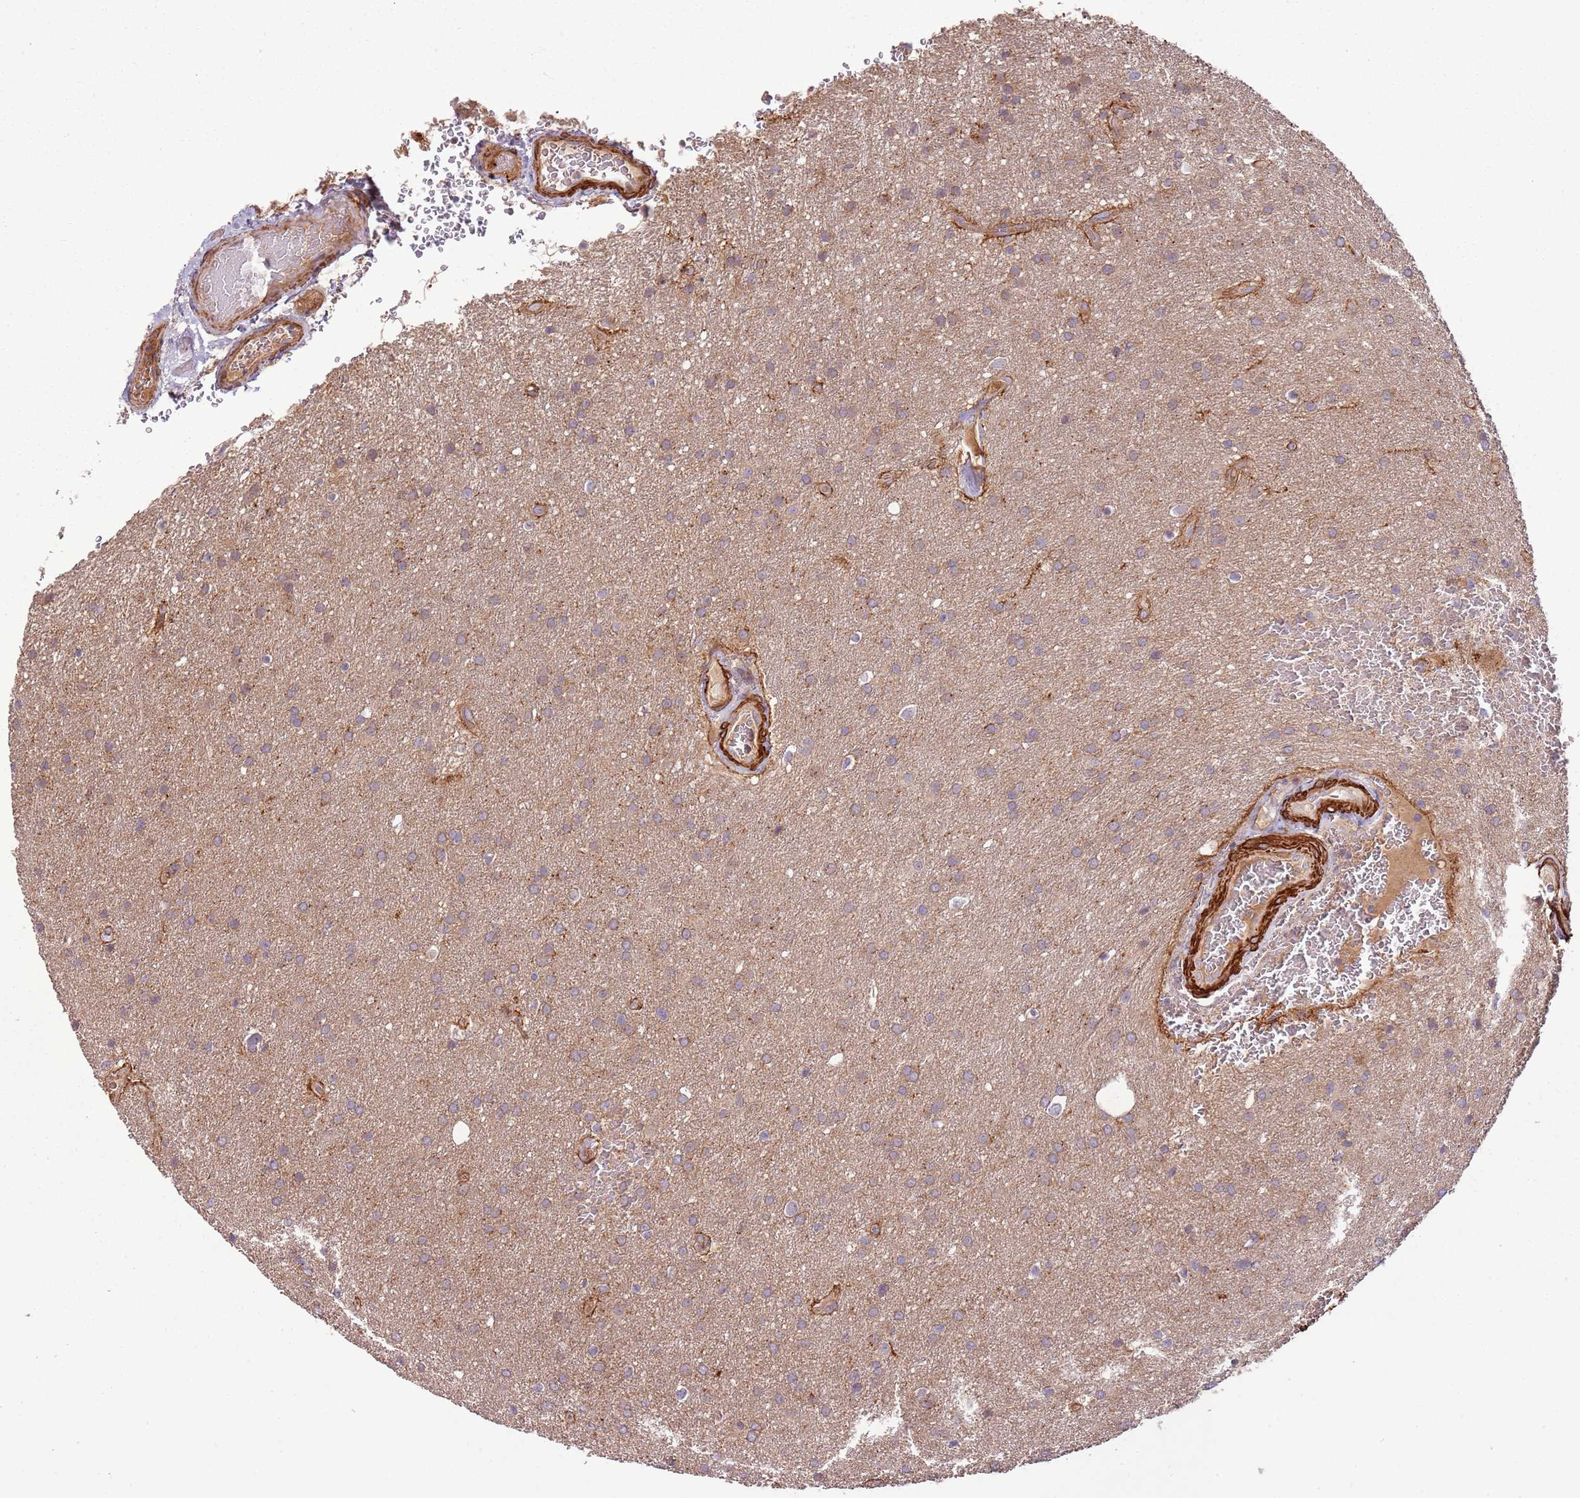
{"staining": {"intensity": "weak", "quantity": "25%-75%", "location": "cytoplasmic/membranous"}, "tissue": "glioma", "cell_type": "Tumor cells", "image_type": "cancer", "snomed": [{"axis": "morphology", "description": "Glioma, malignant, Low grade"}, {"axis": "topography", "description": "Brain"}], "caption": "There is low levels of weak cytoplasmic/membranous staining in tumor cells of low-grade glioma (malignant), as demonstrated by immunohistochemical staining (brown color).", "gene": "RNF128", "patient": {"sex": "female", "age": 32}}